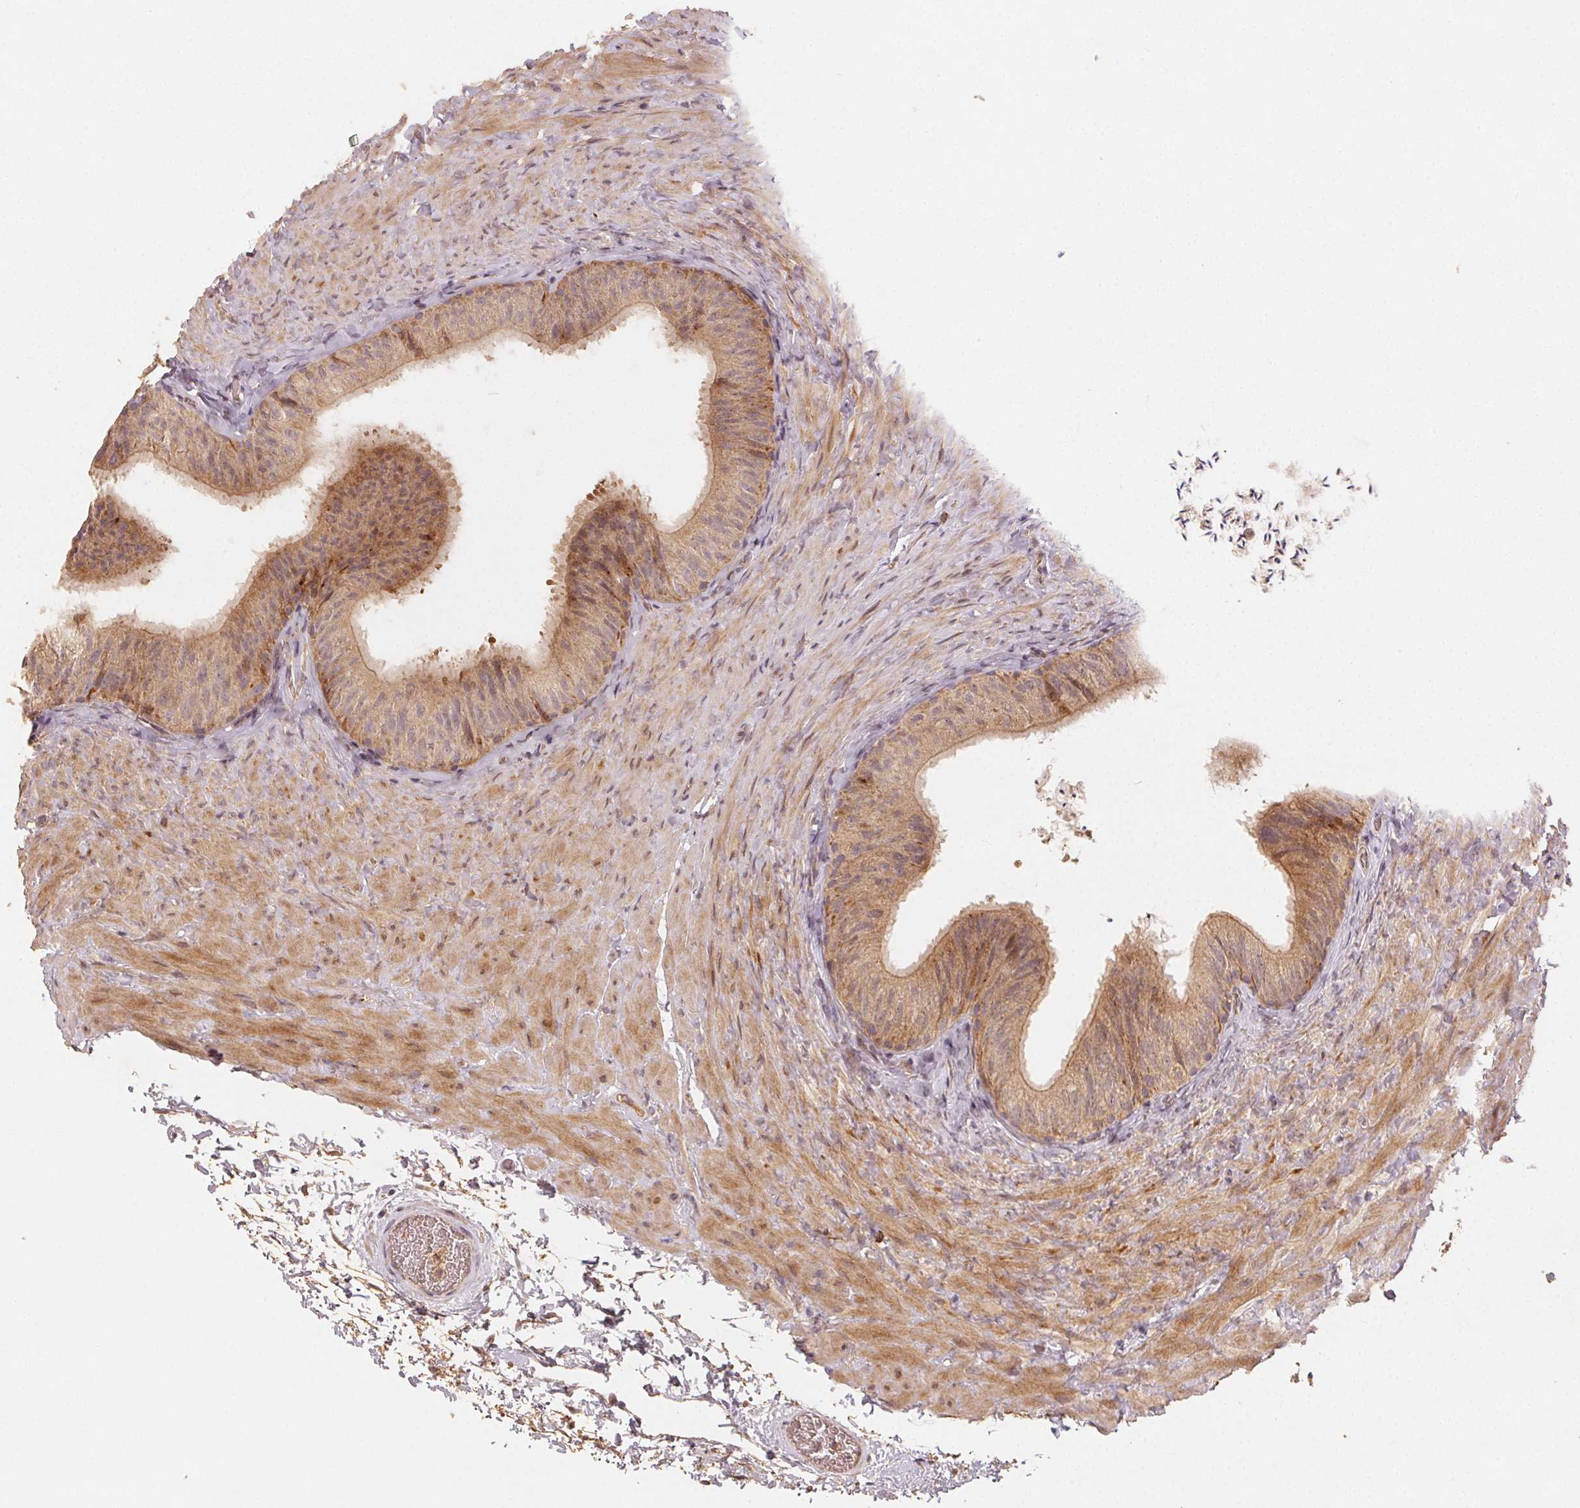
{"staining": {"intensity": "moderate", "quantity": ">75%", "location": "cytoplasmic/membranous"}, "tissue": "epididymis", "cell_type": "Glandular cells", "image_type": "normal", "snomed": [{"axis": "morphology", "description": "Normal tissue, NOS"}, {"axis": "topography", "description": "Epididymis, spermatic cord, NOS"}, {"axis": "topography", "description": "Epididymis"}], "caption": "Immunohistochemistry (IHC) (DAB (3,3'-diaminobenzidine)) staining of normal epididymis displays moderate cytoplasmic/membranous protein expression in approximately >75% of glandular cells.", "gene": "RALA", "patient": {"sex": "male", "age": 31}}